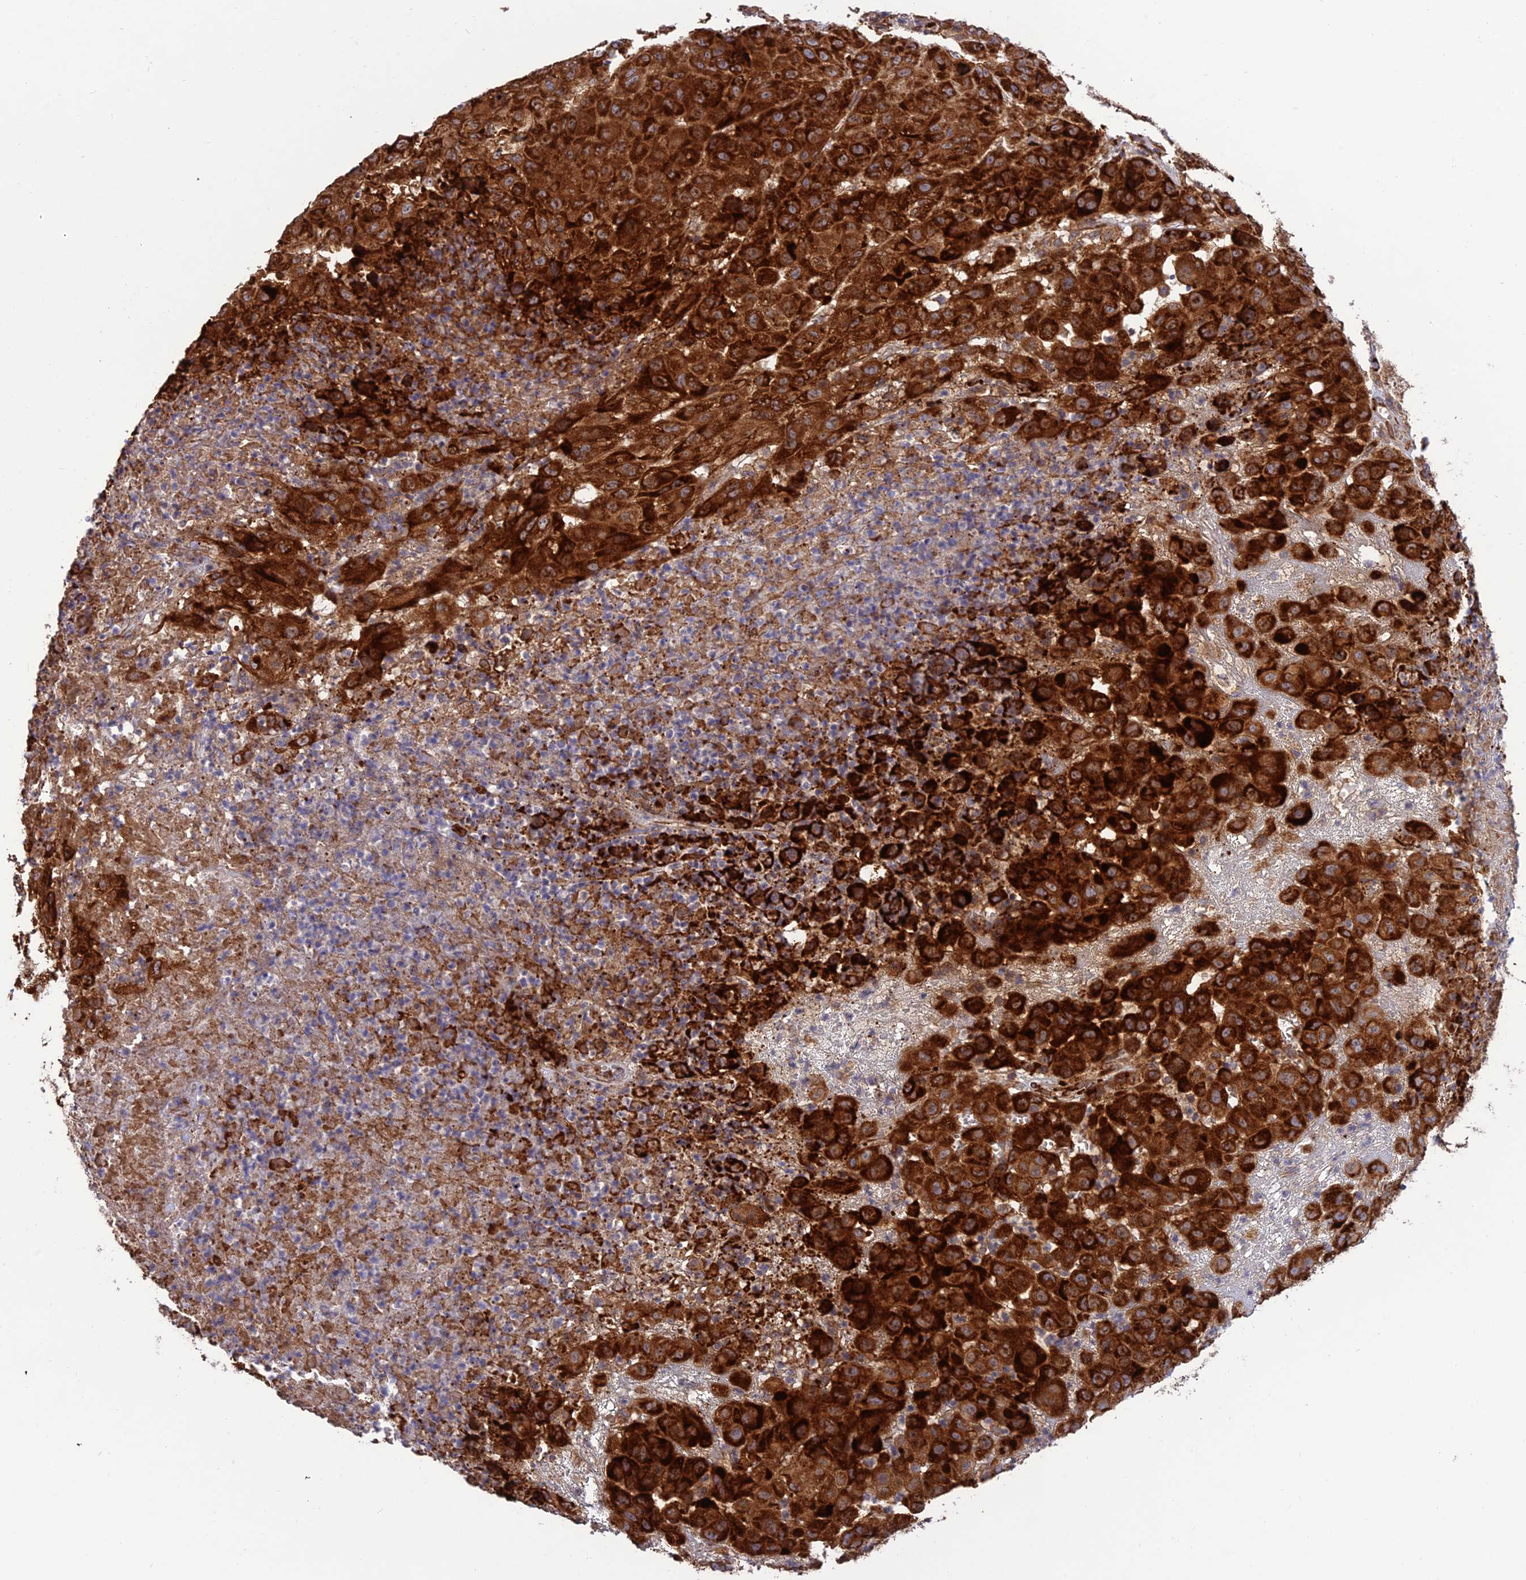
{"staining": {"intensity": "strong", "quantity": ">75%", "location": "cytoplasmic/membranous"}, "tissue": "melanoma", "cell_type": "Tumor cells", "image_type": "cancer", "snomed": [{"axis": "morphology", "description": "Malignant melanoma, NOS"}, {"axis": "topography", "description": "Skin"}], "caption": "Melanoma stained for a protein displays strong cytoplasmic/membranous positivity in tumor cells.", "gene": "CRTAP", "patient": {"sex": "male", "age": 73}}